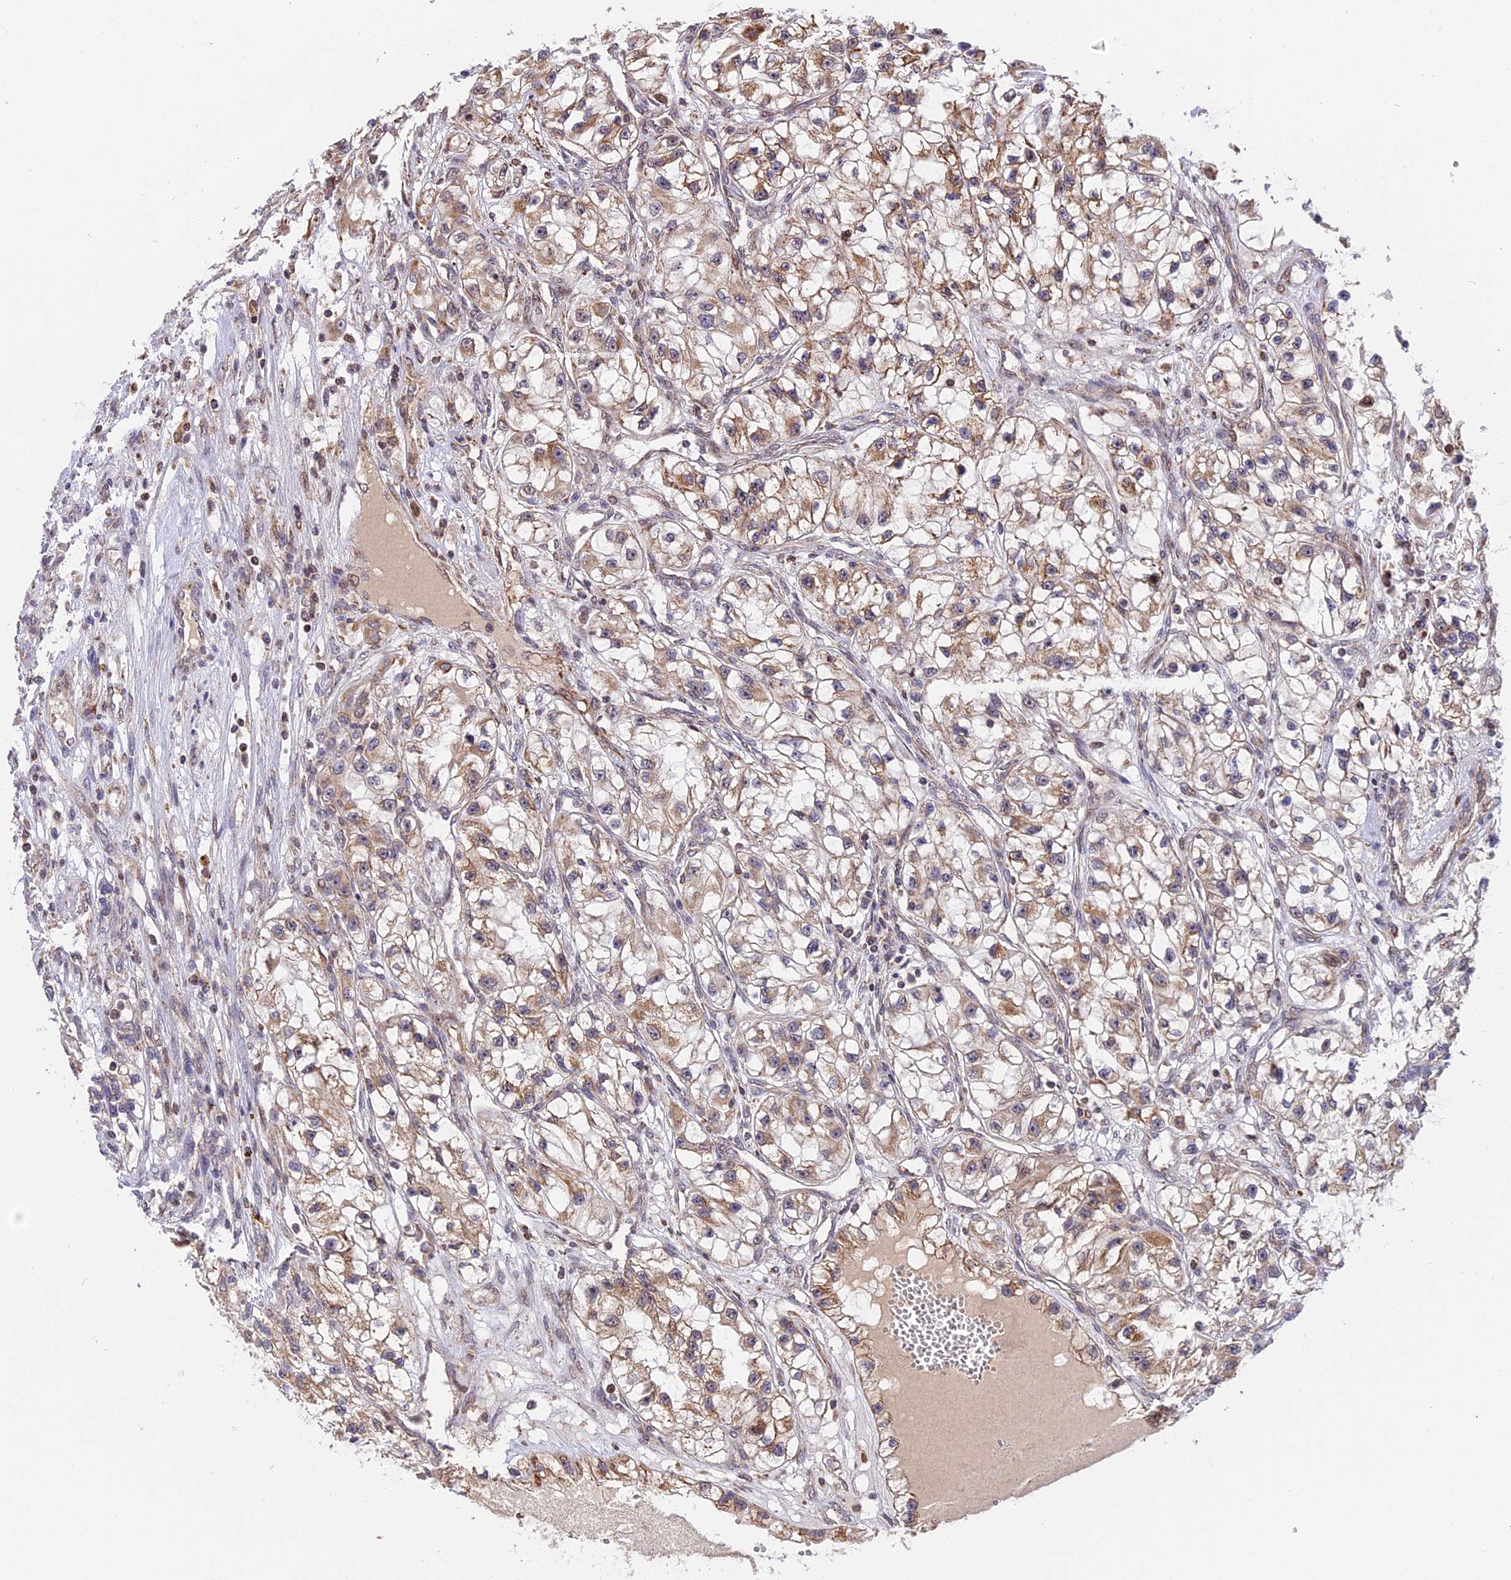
{"staining": {"intensity": "moderate", "quantity": "25%-75%", "location": "cytoplasmic/membranous"}, "tissue": "renal cancer", "cell_type": "Tumor cells", "image_type": "cancer", "snomed": [{"axis": "morphology", "description": "Adenocarcinoma, NOS"}, {"axis": "topography", "description": "Kidney"}], "caption": "A photomicrograph of human renal adenocarcinoma stained for a protein shows moderate cytoplasmic/membranous brown staining in tumor cells.", "gene": "RERGL", "patient": {"sex": "female", "age": 57}}